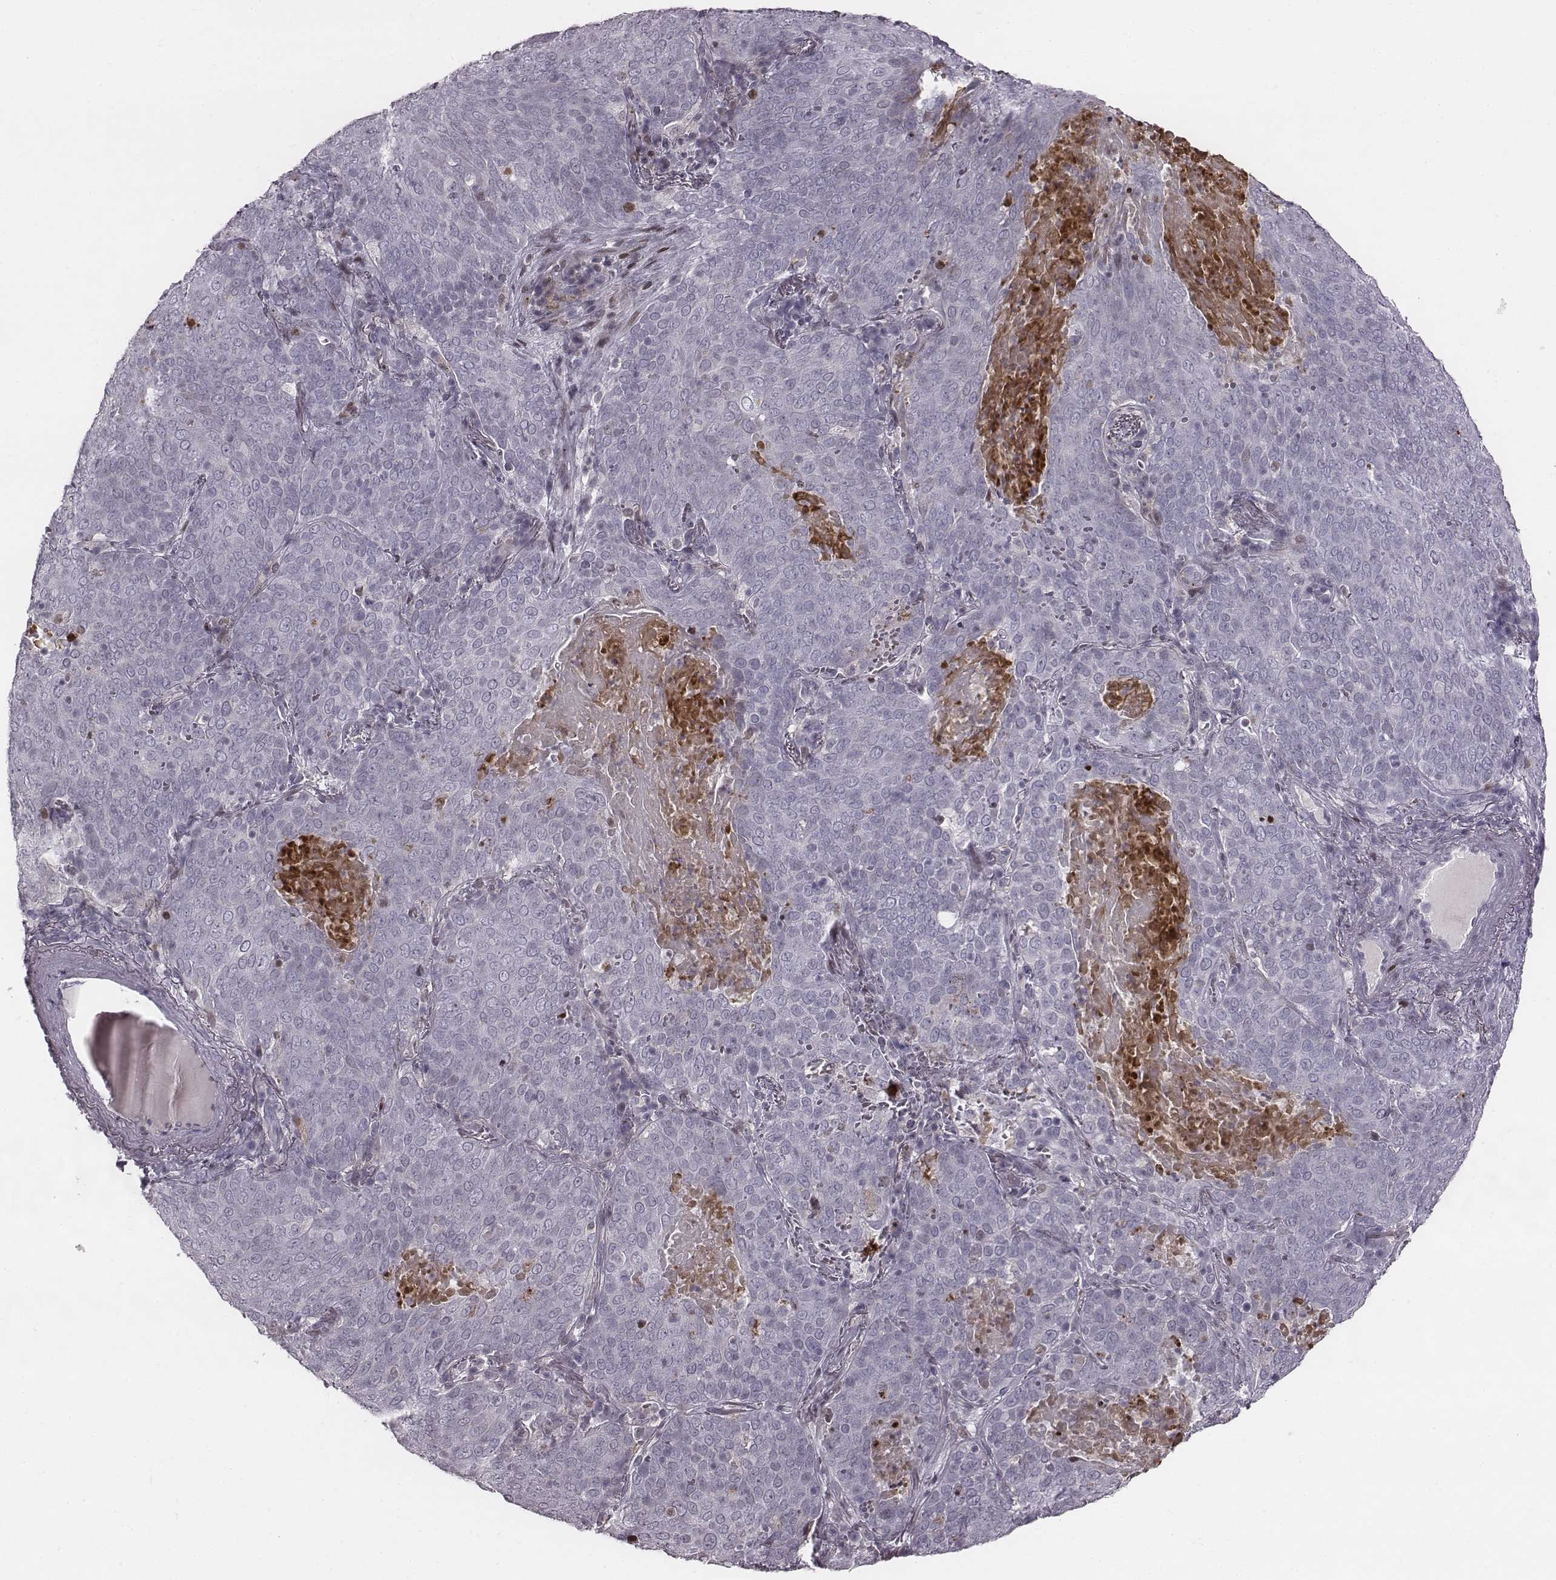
{"staining": {"intensity": "negative", "quantity": "none", "location": "none"}, "tissue": "lung cancer", "cell_type": "Tumor cells", "image_type": "cancer", "snomed": [{"axis": "morphology", "description": "Squamous cell carcinoma, NOS"}, {"axis": "topography", "description": "Lung"}], "caption": "An immunohistochemistry (IHC) micrograph of squamous cell carcinoma (lung) is shown. There is no staining in tumor cells of squamous cell carcinoma (lung).", "gene": "NDC1", "patient": {"sex": "male", "age": 82}}